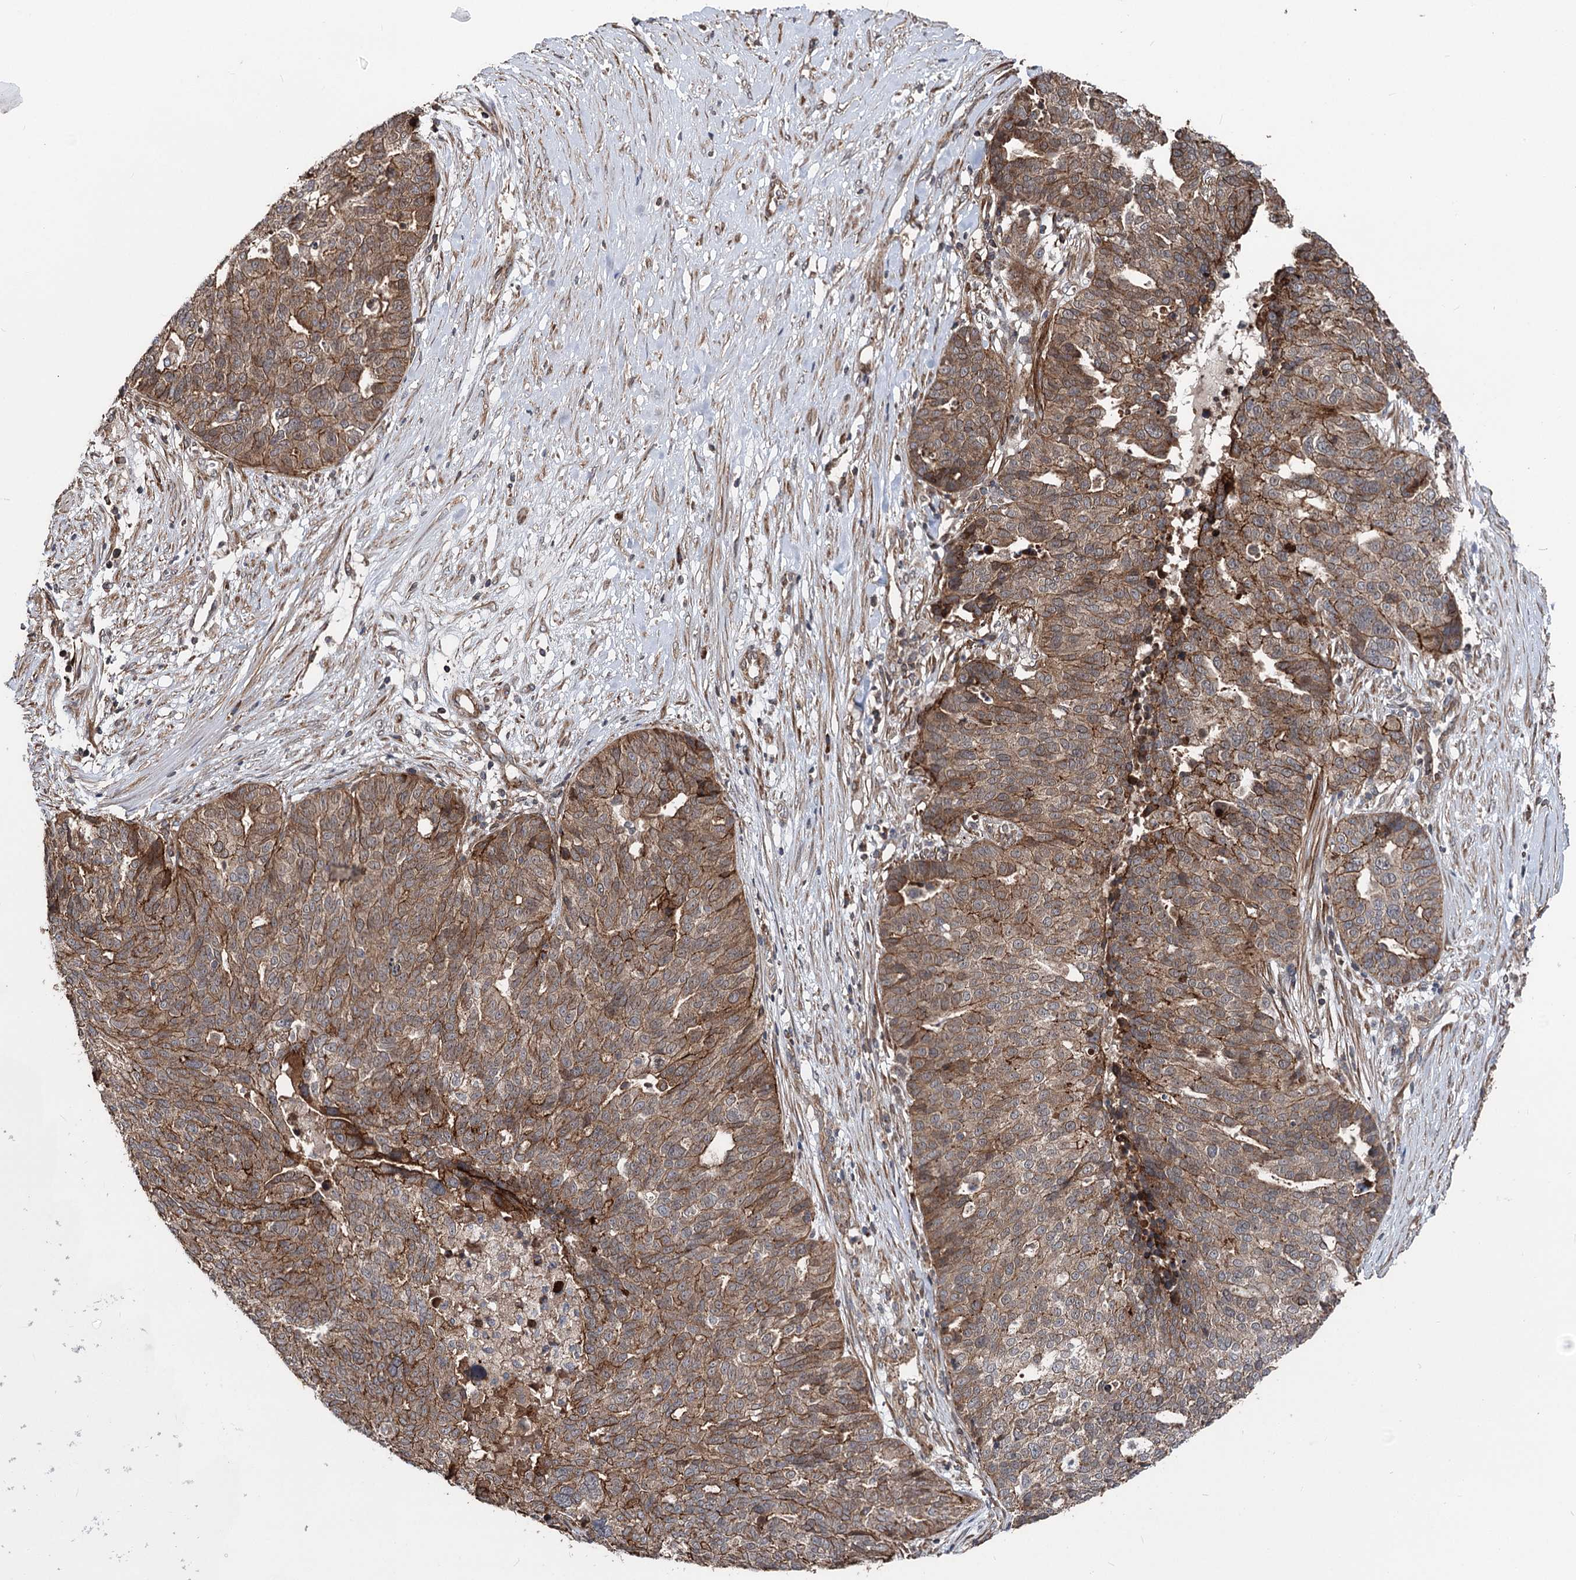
{"staining": {"intensity": "moderate", "quantity": ">75%", "location": "cytoplasmic/membranous"}, "tissue": "ovarian cancer", "cell_type": "Tumor cells", "image_type": "cancer", "snomed": [{"axis": "morphology", "description": "Cystadenocarcinoma, serous, NOS"}, {"axis": "topography", "description": "Ovary"}], "caption": "The micrograph exhibits staining of ovarian cancer (serous cystadenocarcinoma), revealing moderate cytoplasmic/membranous protein staining (brown color) within tumor cells.", "gene": "ITFG2", "patient": {"sex": "female", "age": 59}}